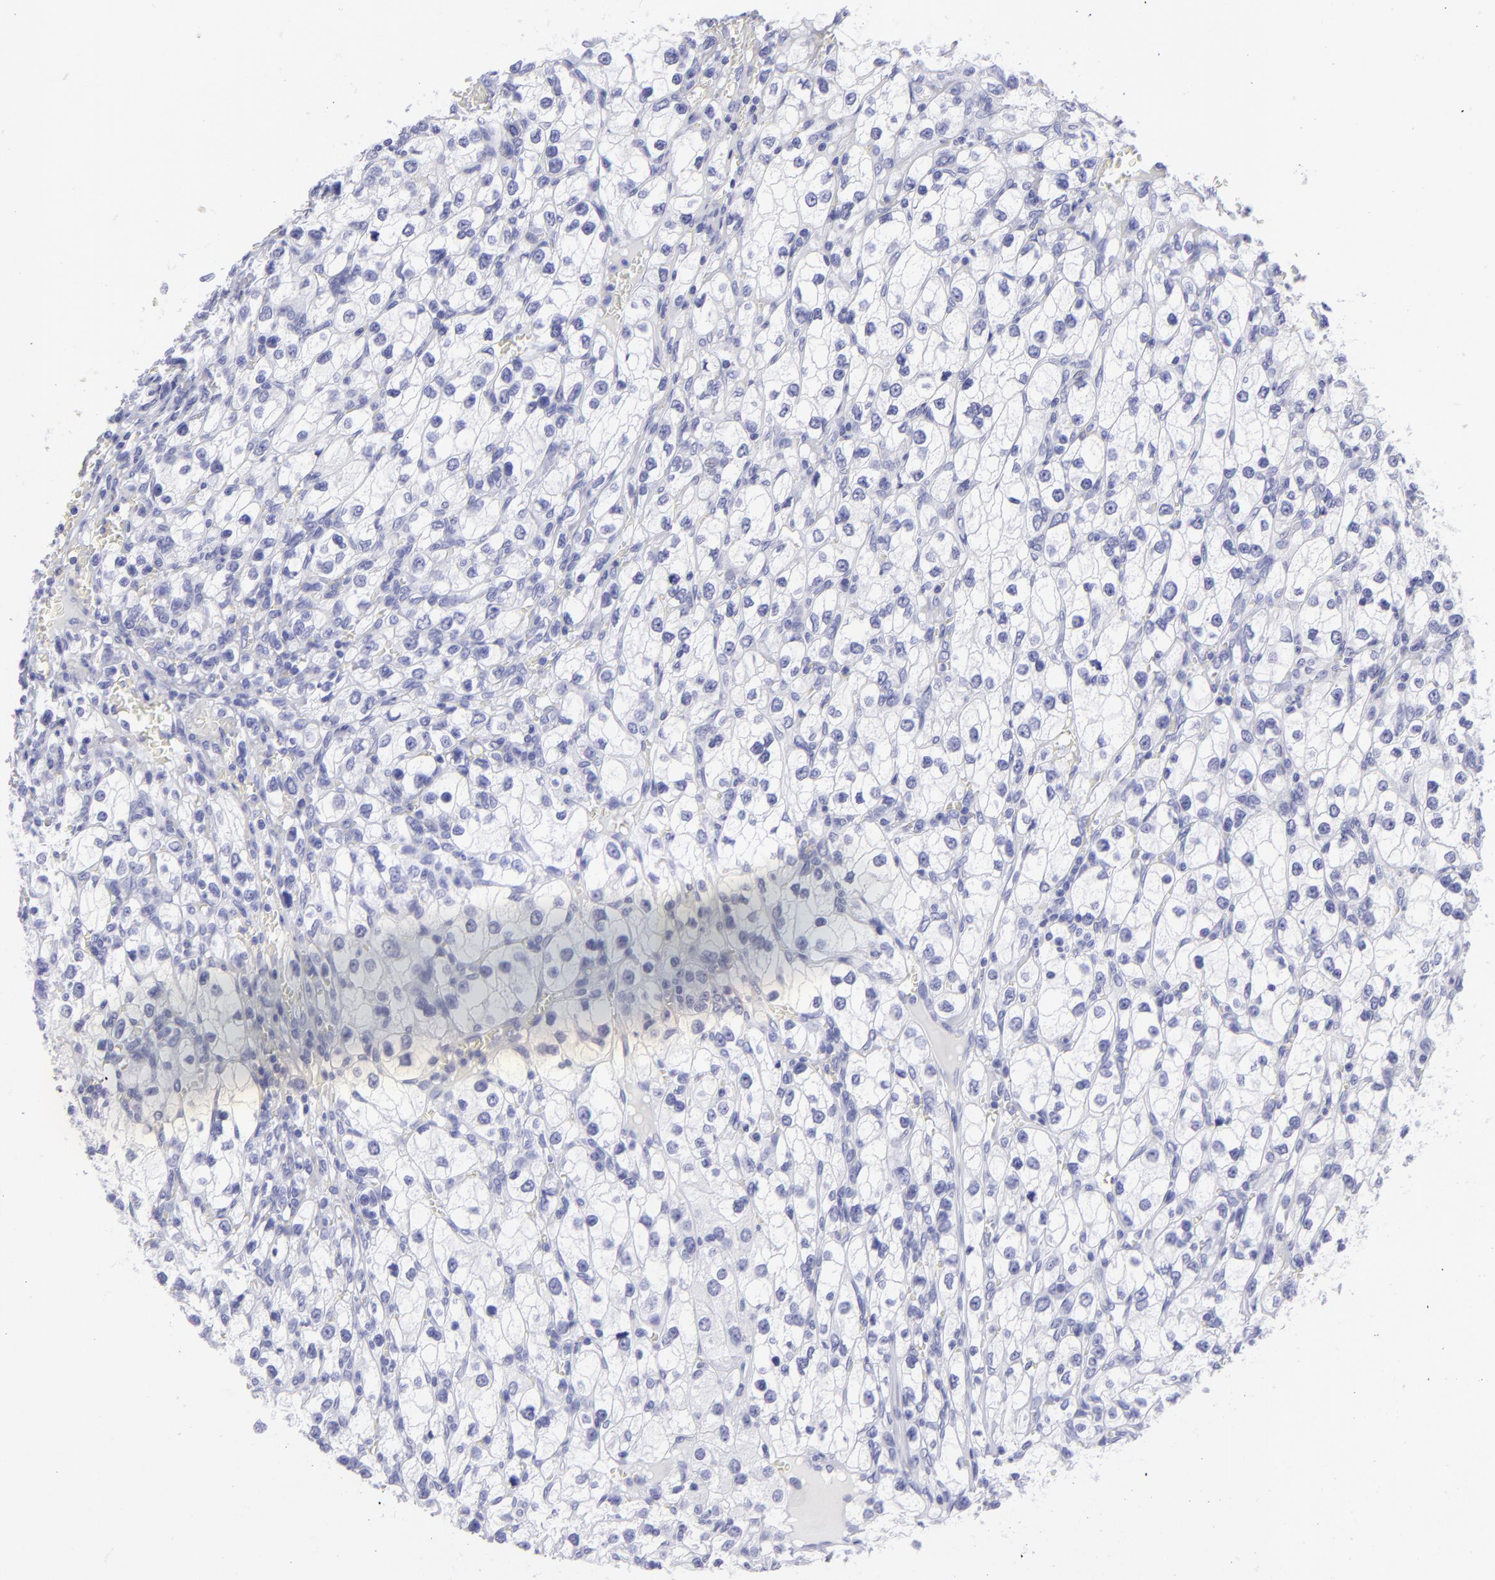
{"staining": {"intensity": "negative", "quantity": "none", "location": "none"}, "tissue": "renal cancer", "cell_type": "Tumor cells", "image_type": "cancer", "snomed": [{"axis": "morphology", "description": "Adenocarcinoma, NOS"}, {"axis": "topography", "description": "Kidney"}], "caption": "The immunohistochemistry photomicrograph has no significant expression in tumor cells of renal cancer (adenocarcinoma) tissue.", "gene": "SLC1A2", "patient": {"sex": "female", "age": 62}}